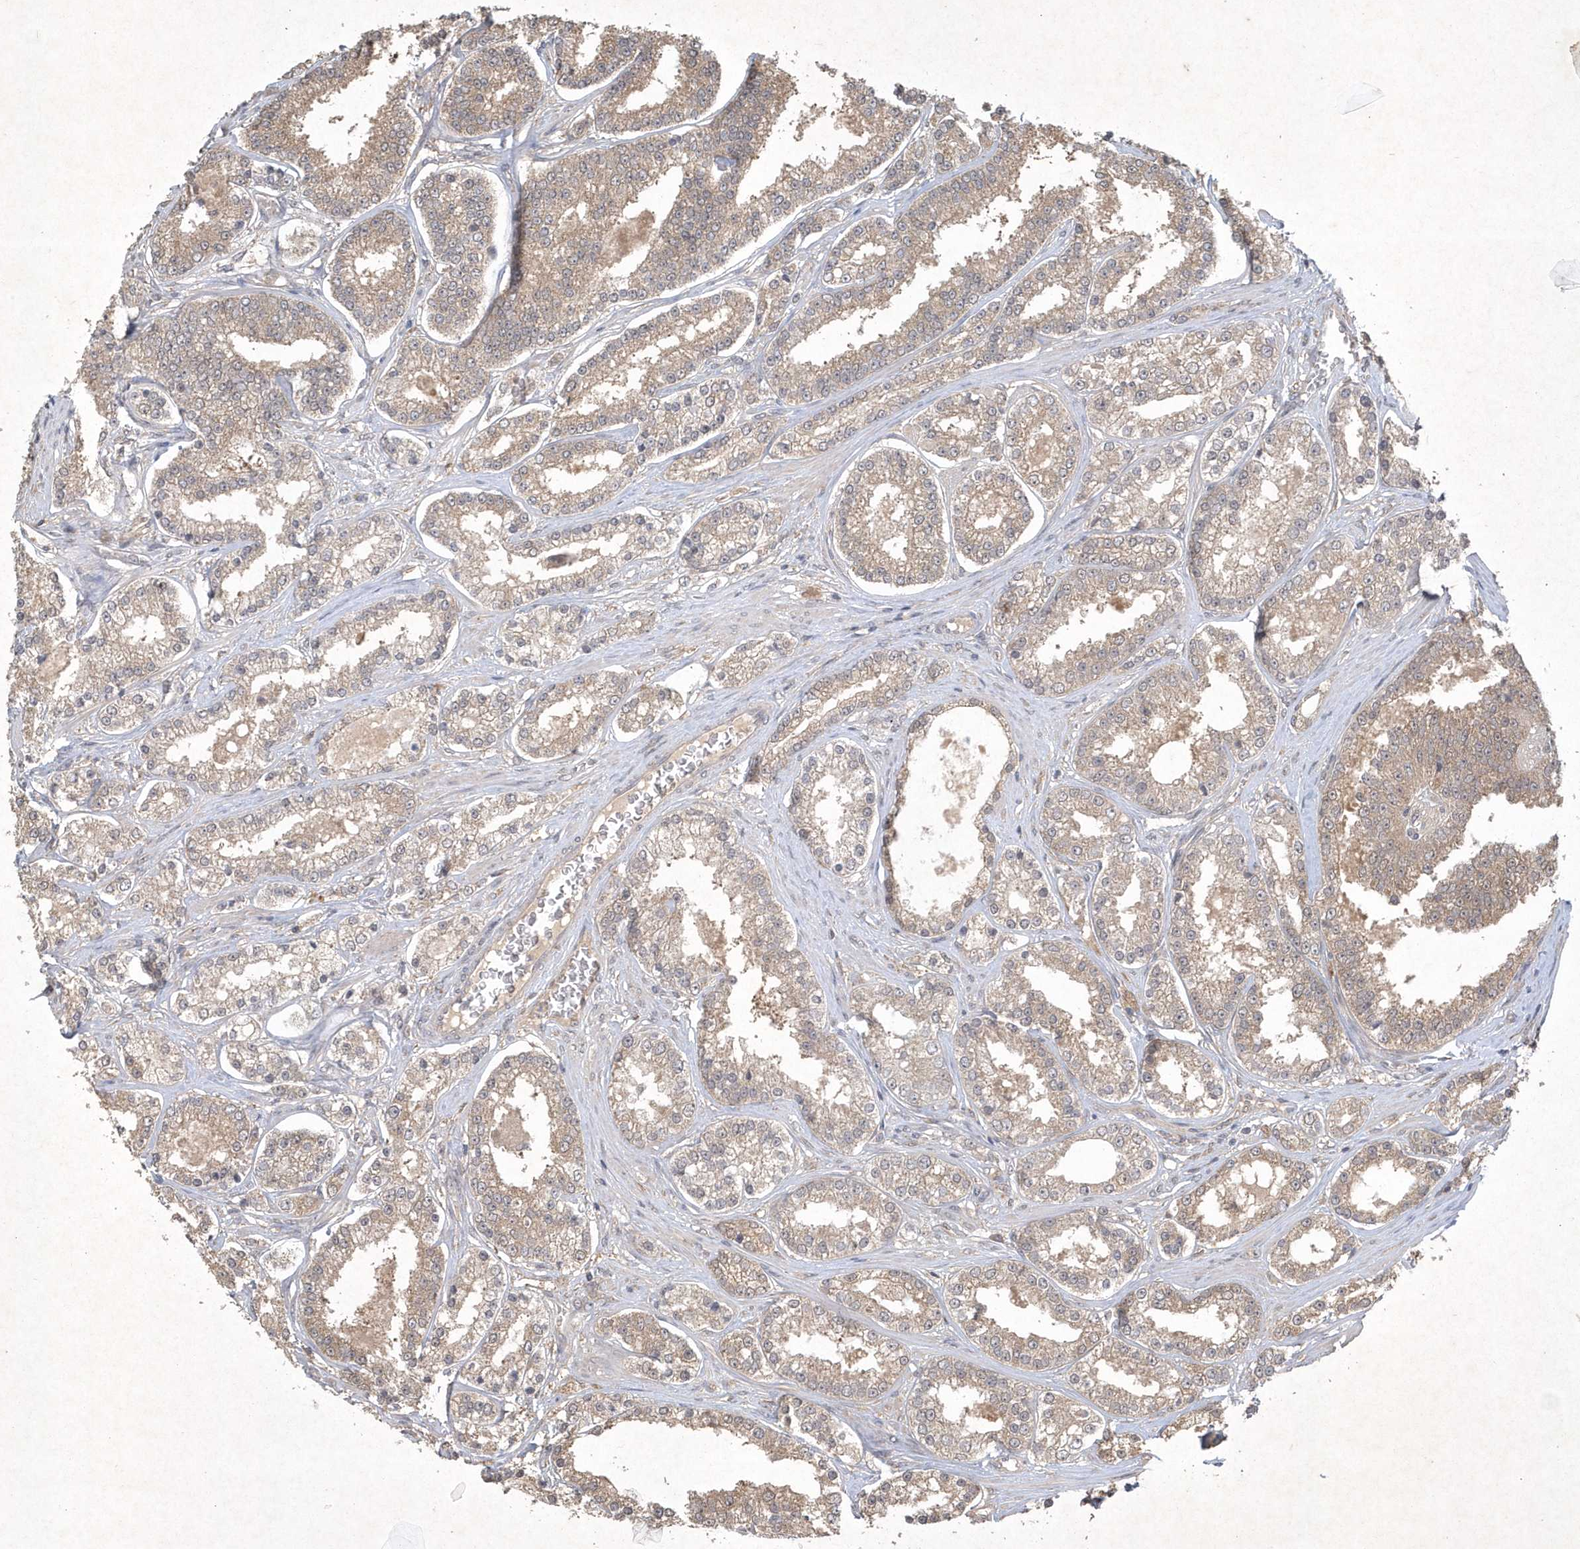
{"staining": {"intensity": "weak", "quantity": "25%-75%", "location": "cytoplasmic/membranous"}, "tissue": "prostate cancer", "cell_type": "Tumor cells", "image_type": "cancer", "snomed": [{"axis": "morphology", "description": "Normal tissue, NOS"}, {"axis": "morphology", "description": "Adenocarcinoma, High grade"}, {"axis": "topography", "description": "Prostate"}], "caption": "The photomicrograph shows a brown stain indicating the presence of a protein in the cytoplasmic/membranous of tumor cells in adenocarcinoma (high-grade) (prostate).", "gene": "AKR7A2", "patient": {"sex": "male", "age": 83}}